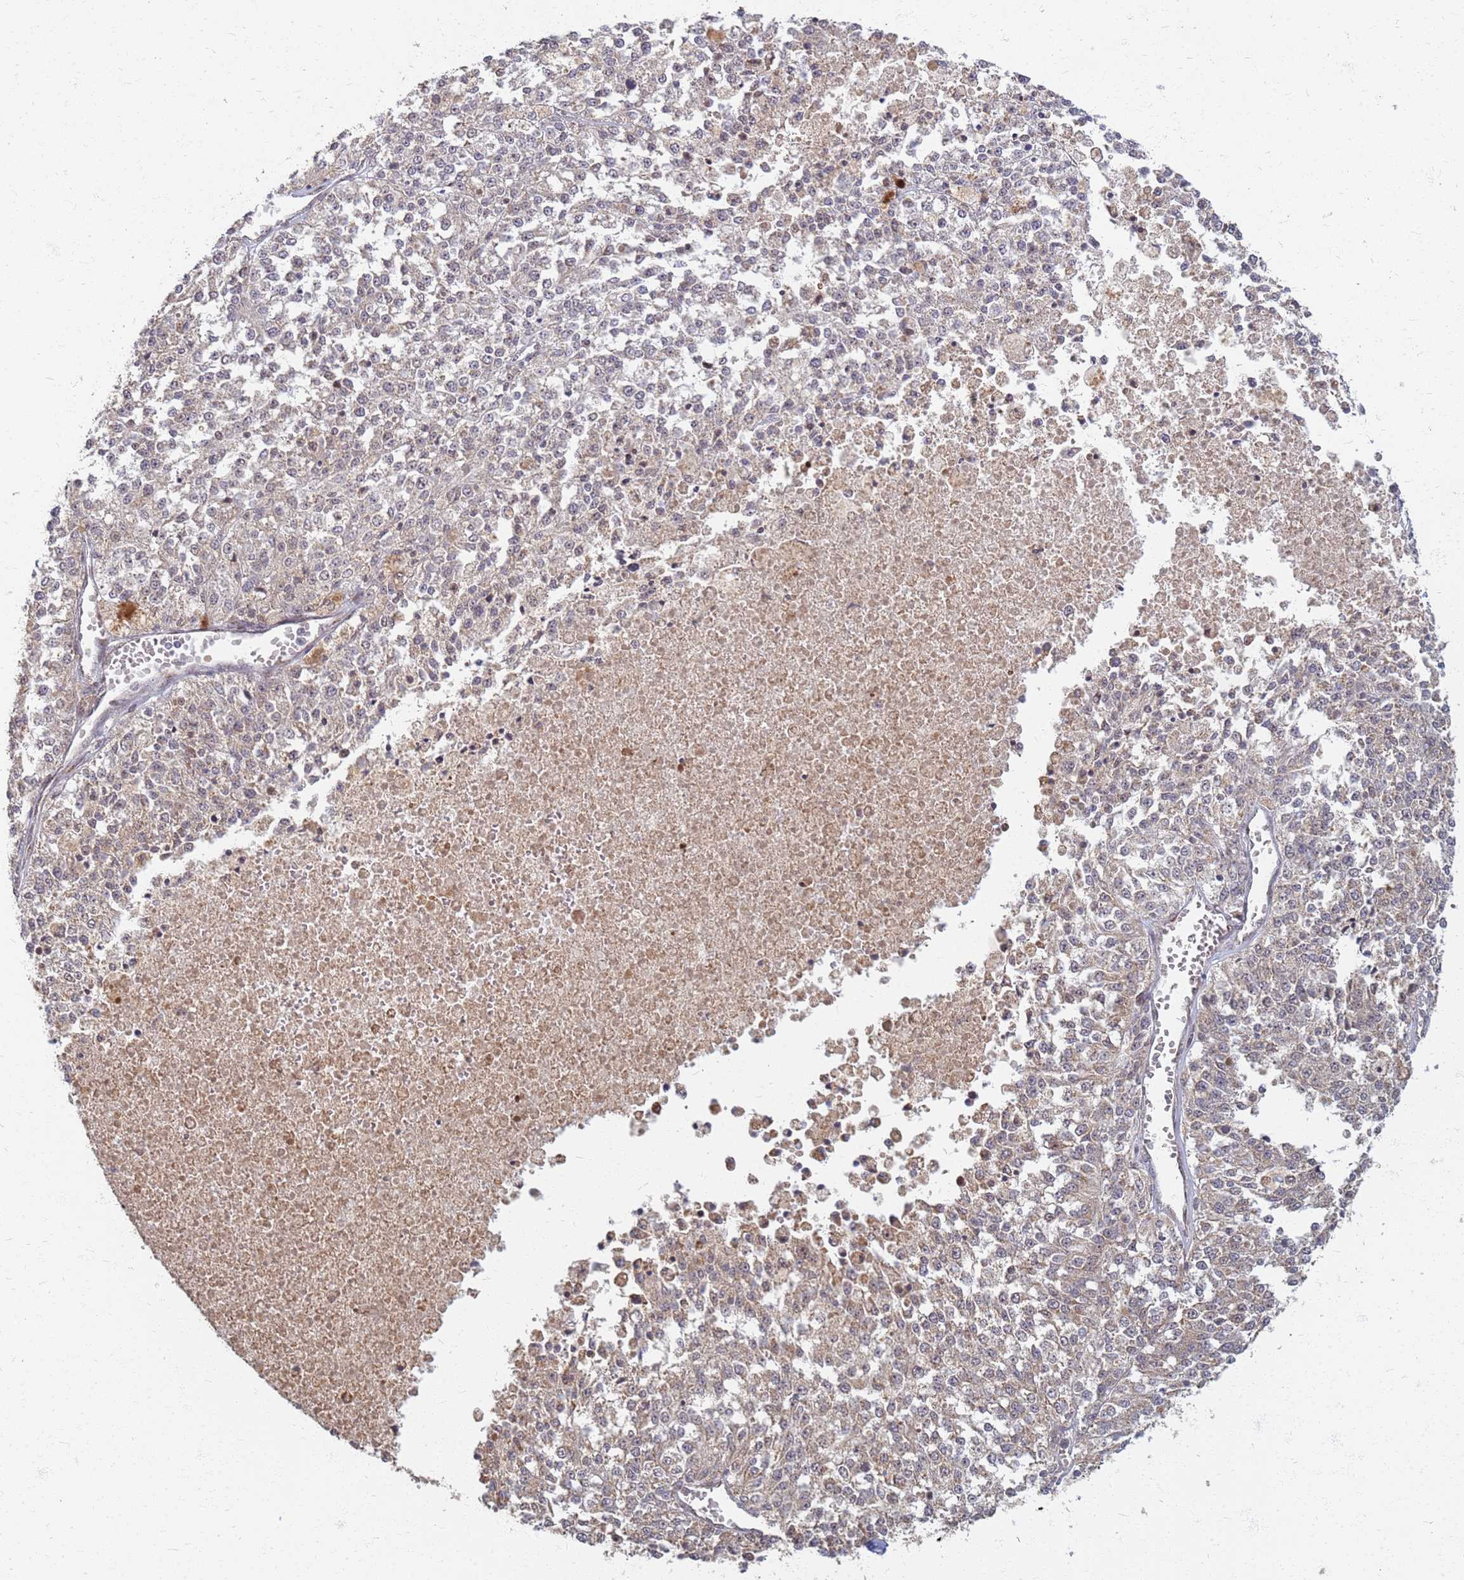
{"staining": {"intensity": "weak", "quantity": "<25%", "location": "cytoplasmic/membranous"}, "tissue": "melanoma", "cell_type": "Tumor cells", "image_type": "cancer", "snomed": [{"axis": "morphology", "description": "Malignant melanoma, NOS"}, {"axis": "topography", "description": "Skin"}], "caption": "The micrograph demonstrates no significant expression in tumor cells of melanoma. Brightfield microscopy of immunohistochemistry (IHC) stained with DAB (brown) and hematoxylin (blue), captured at high magnification.", "gene": "ITGB4", "patient": {"sex": "female", "age": 64}}